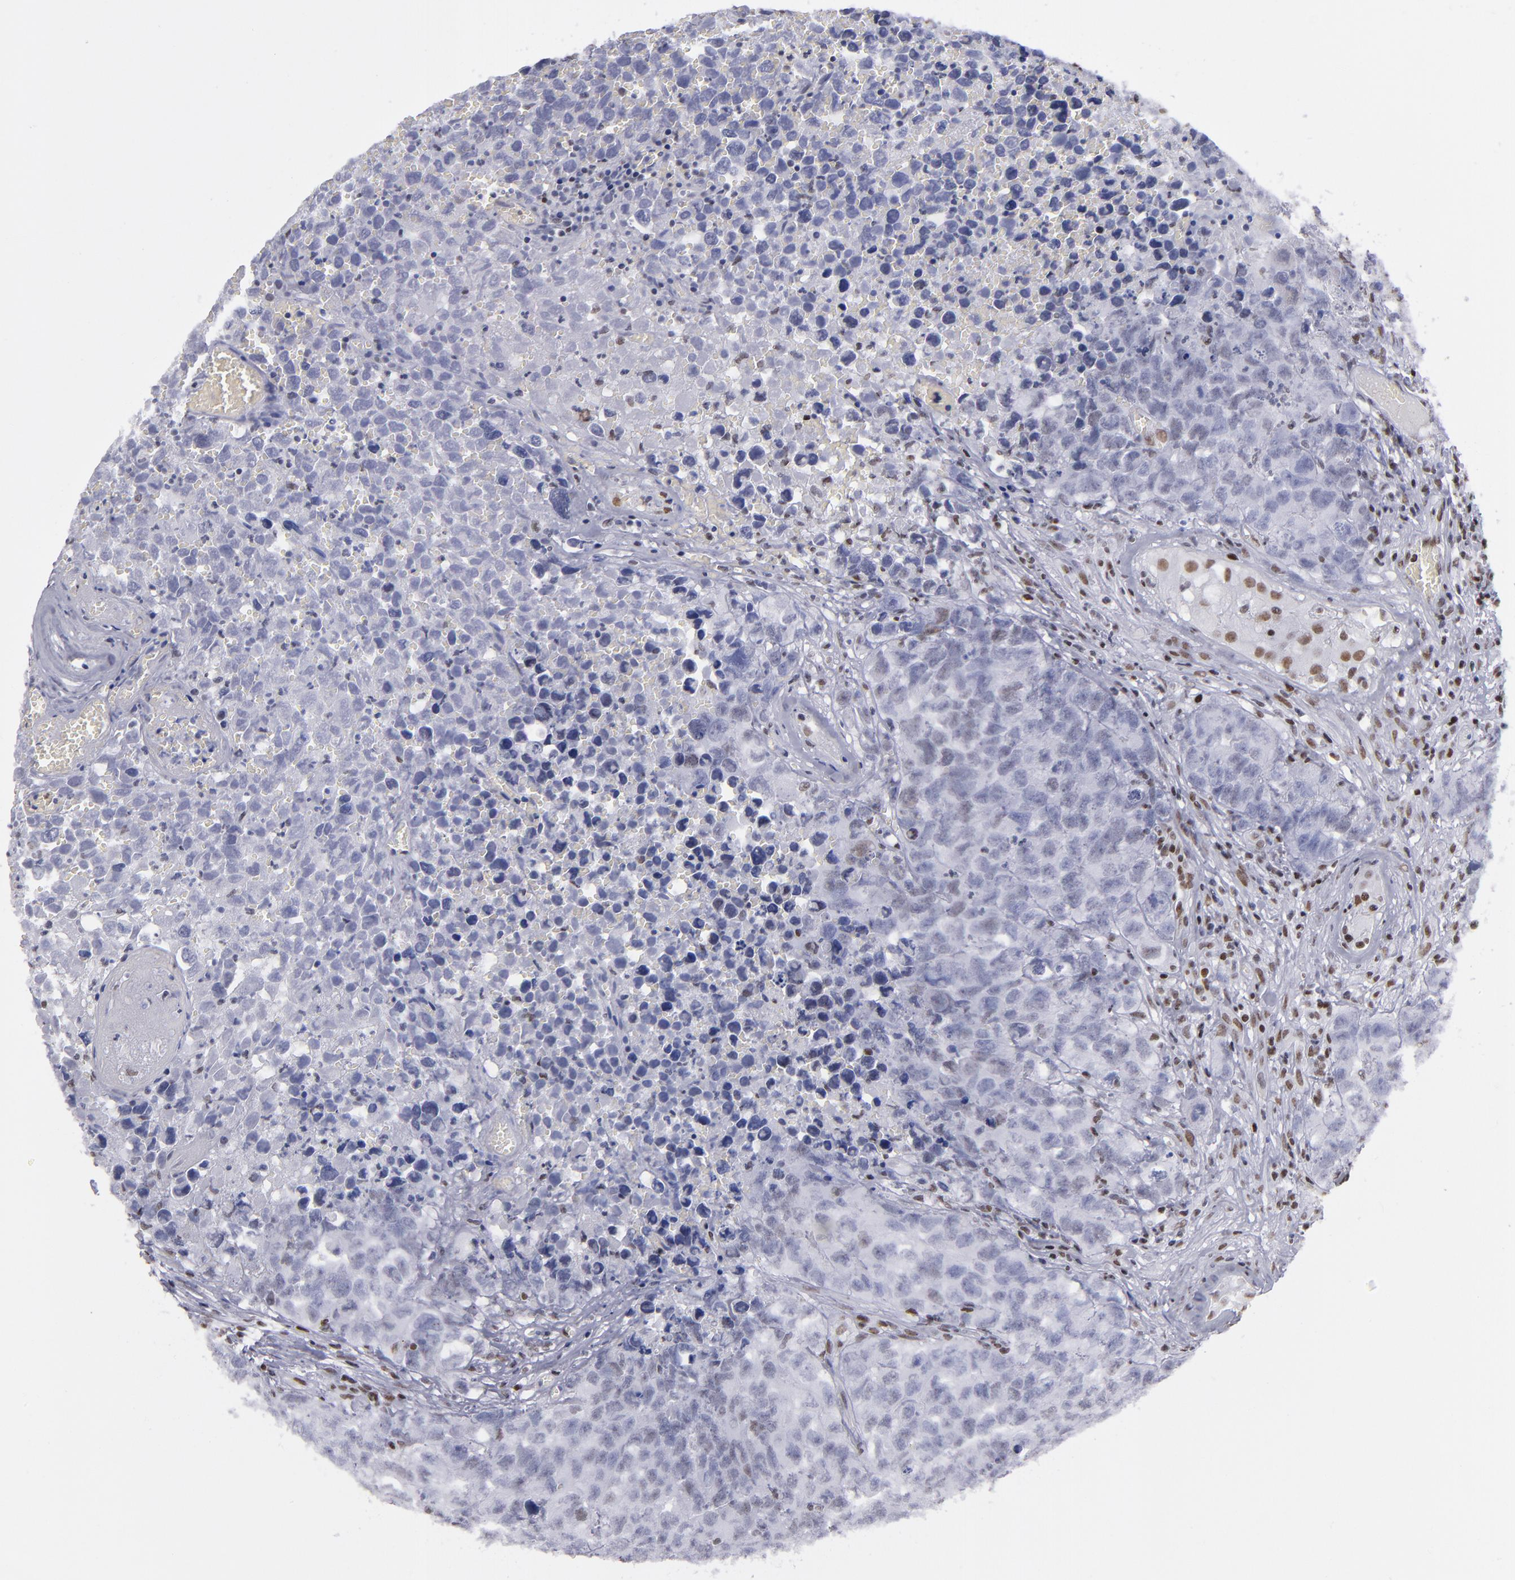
{"staining": {"intensity": "negative", "quantity": "none", "location": "none"}, "tissue": "testis cancer", "cell_type": "Tumor cells", "image_type": "cancer", "snomed": [{"axis": "morphology", "description": "Carcinoma, Embryonal, NOS"}, {"axis": "topography", "description": "Testis"}], "caption": "Immunohistochemical staining of testis cancer displays no significant staining in tumor cells.", "gene": "TERF2", "patient": {"sex": "male", "age": 31}}